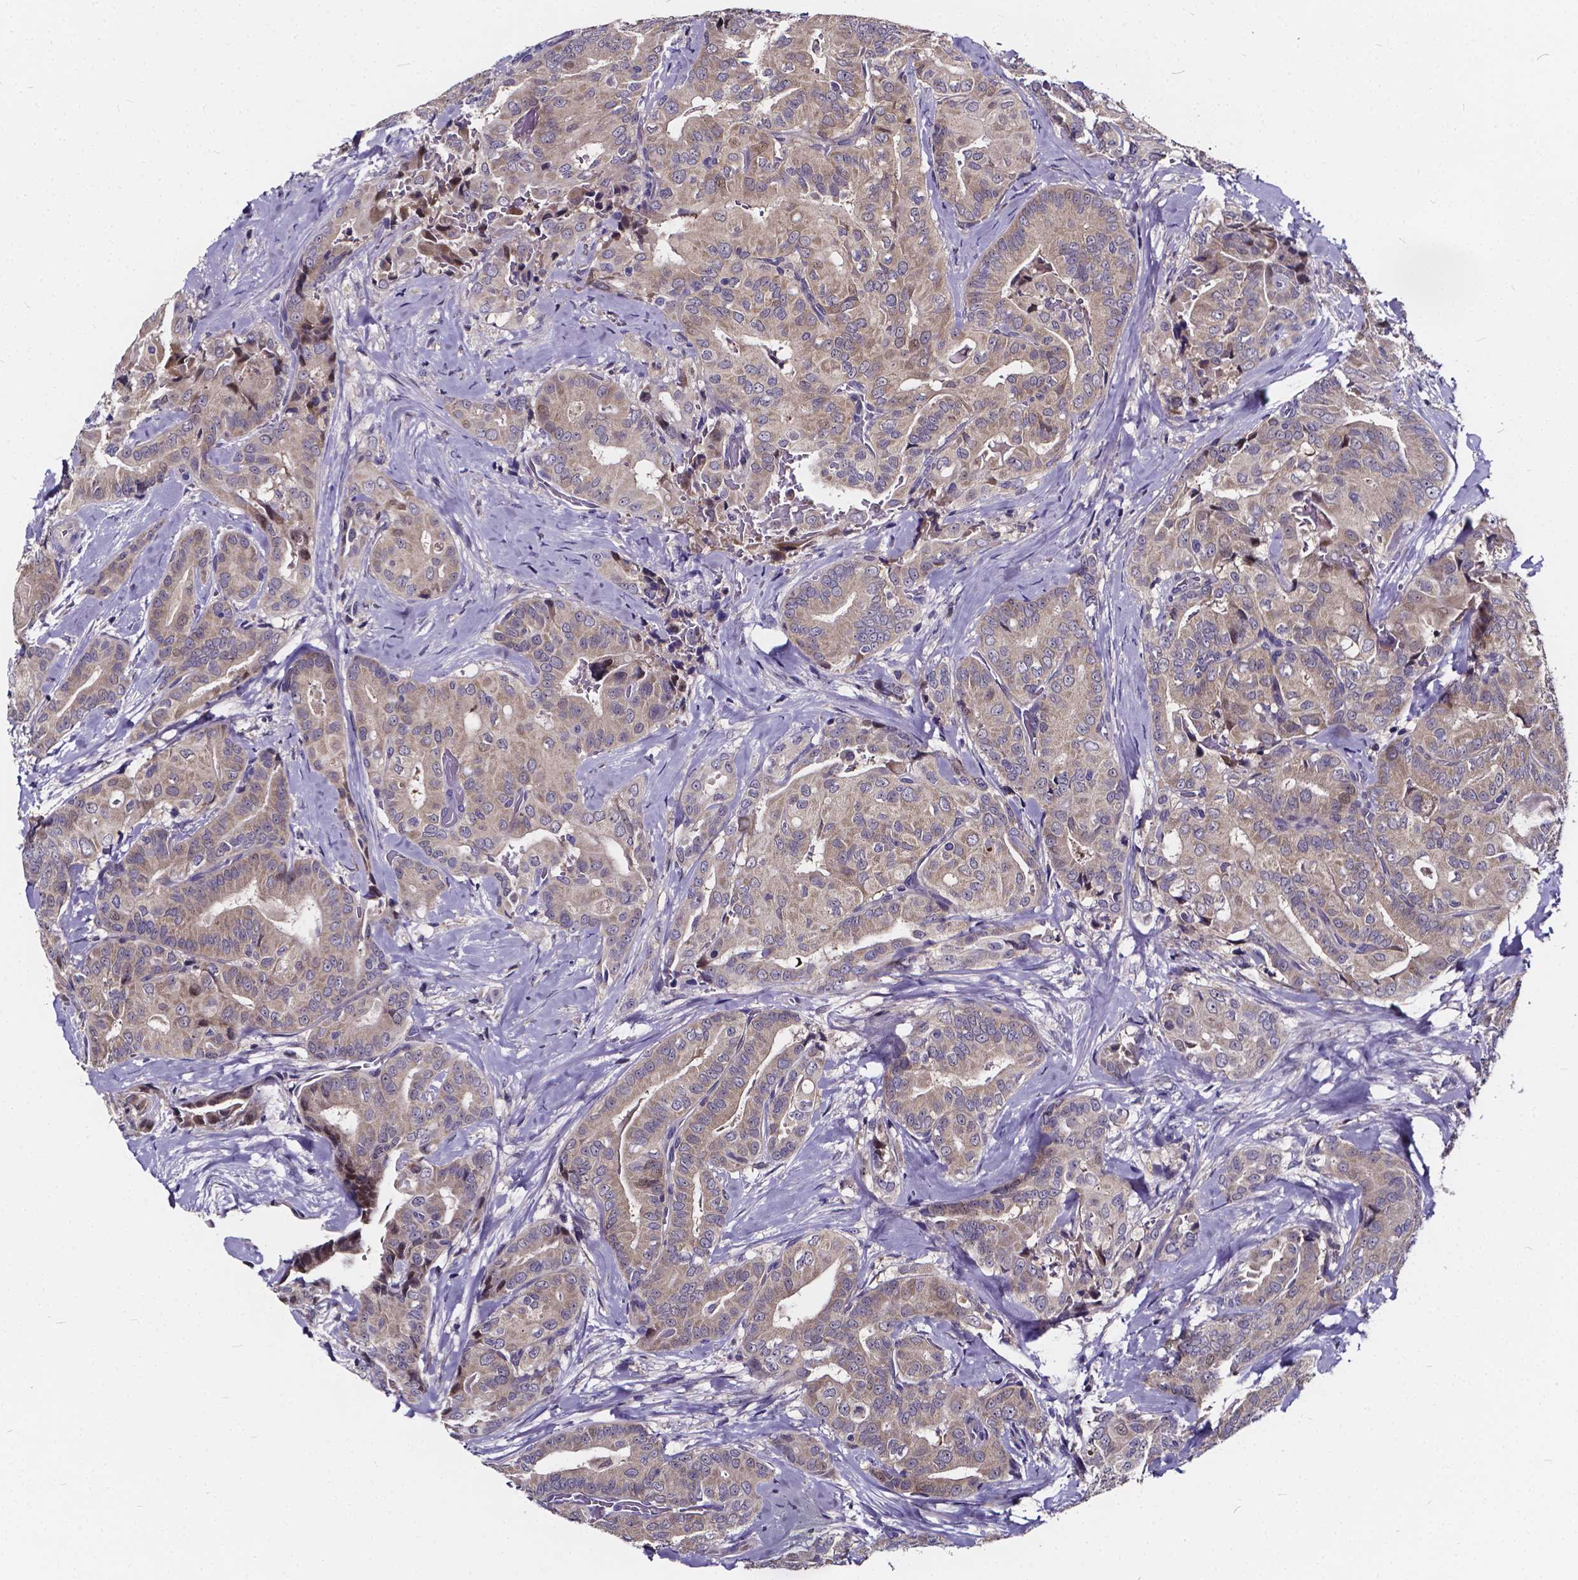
{"staining": {"intensity": "weak", "quantity": "25%-75%", "location": "cytoplasmic/membranous"}, "tissue": "thyroid cancer", "cell_type": "Tumor cells", "image_type": "cancer", "snomed": [{"axis": "morphology", "description": "Papillary adenocarcinoma, NOS"}, {"axis": "topography", "description": "Thyroid gland"}], "caption": "Immunohistochemical staining of papillary adenocarcinoma (thyroid) exhibits weak cytoplasmic/membranous protein positivity in about 25%-75% of tumor cells.", "gene": "SOWAHA", "patient": {"sex": "male", "age": 61}}